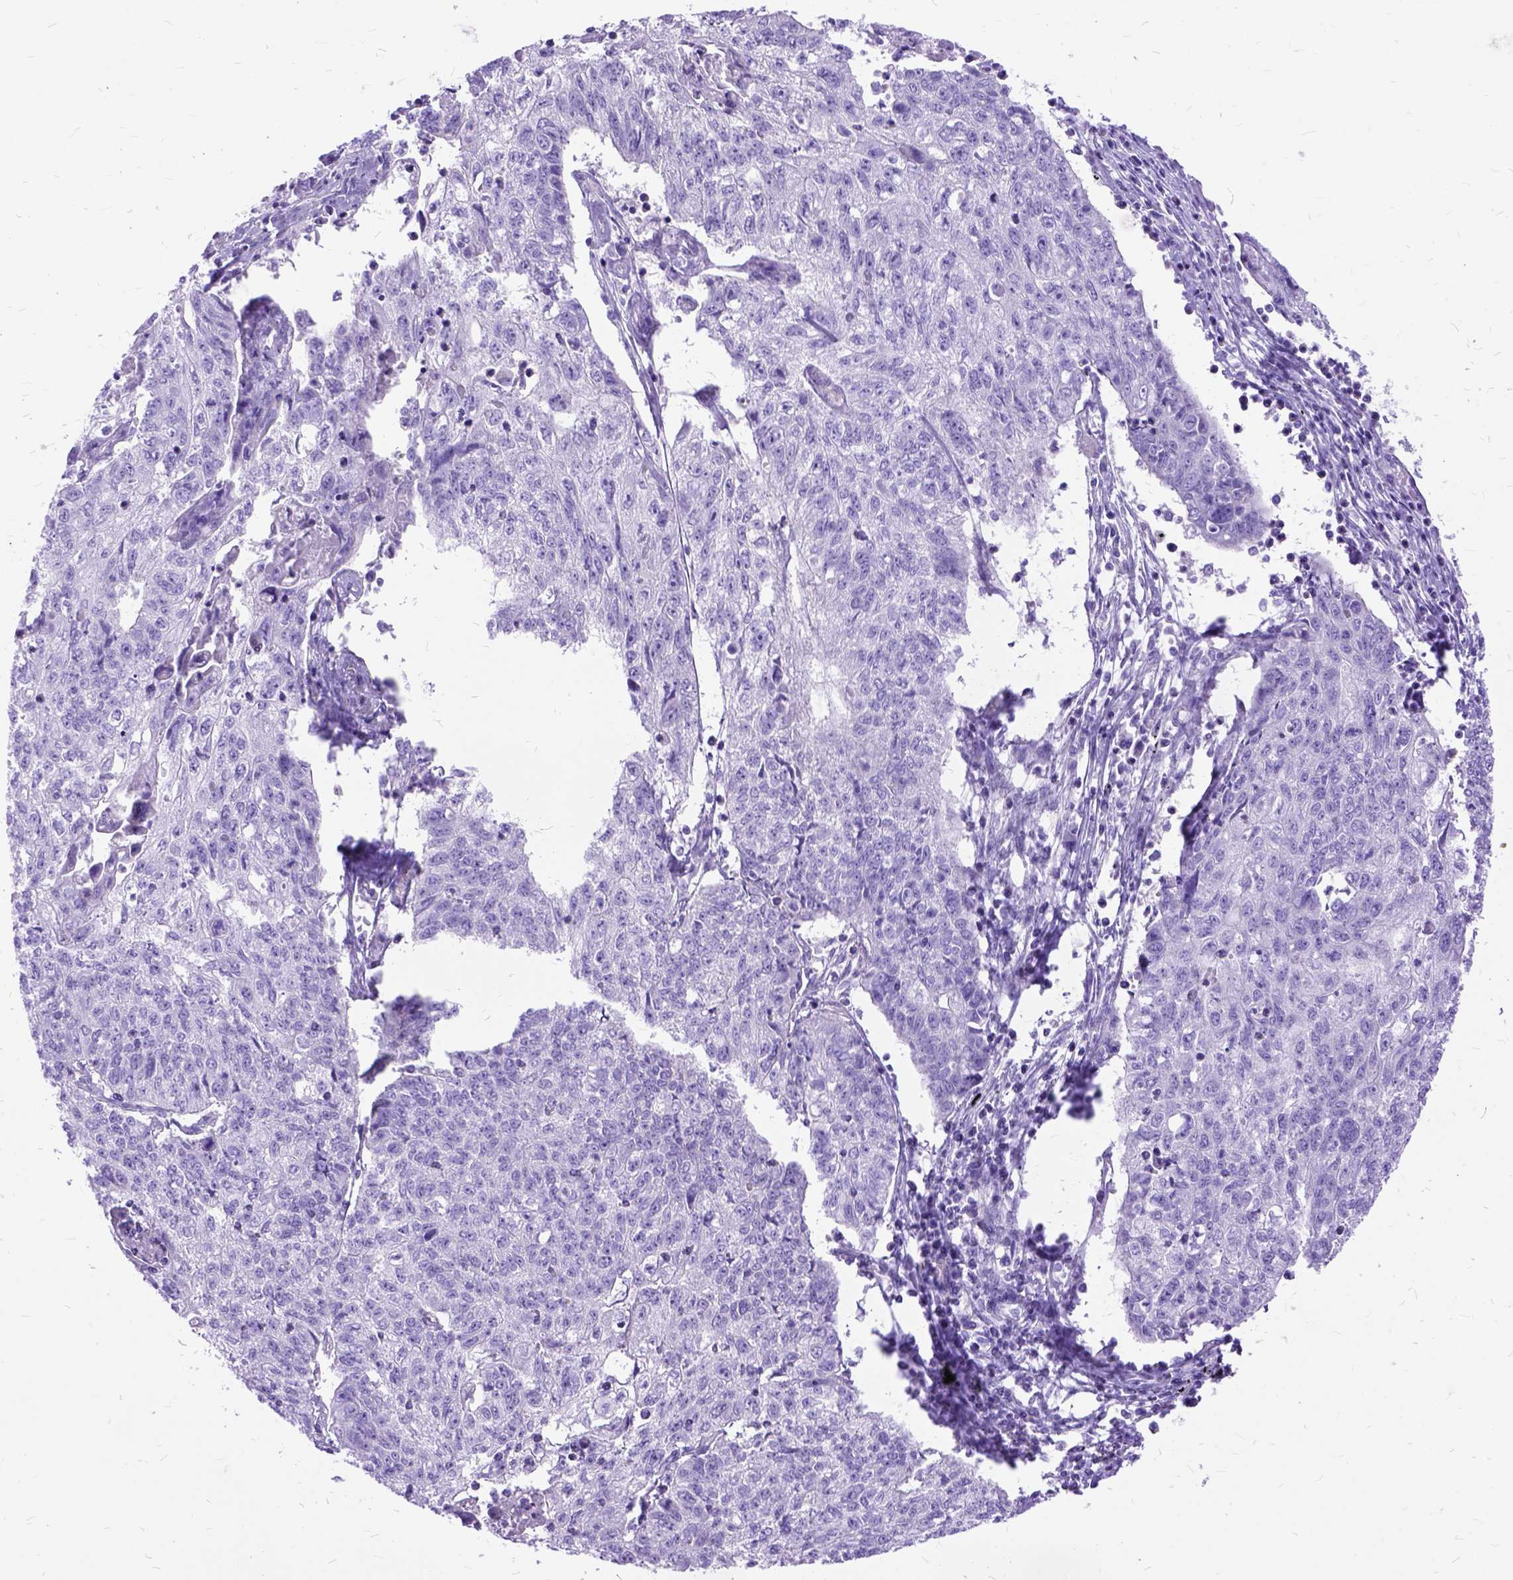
{"staining": {"intensity": "negative", "quantity": "none", "location": "none"}, "tissue": "lung cancer", "cell_type": "Tumor cells", "image_type": "cancer", "snomed": [{"axis": "morphology", "description": "Normal morphology"}, {"axis": "morphology", "description": "Aneuploidy"}, {"axis": "morphology", "description": "Squamous cell carcinoma, NOS"}, {"axis": "topography", "description": "Lymph node"}, {"axis": "topography", "description": "Lung"}], "caption": "A high-resolution micrograph shows immunohistochemistry (IHC) staining of squamous cell carcinoma (lung), which exhibits no significant staining in tumor cells.", "gene": "ARL9", "patient": {"sex": "female", "age": 76}}